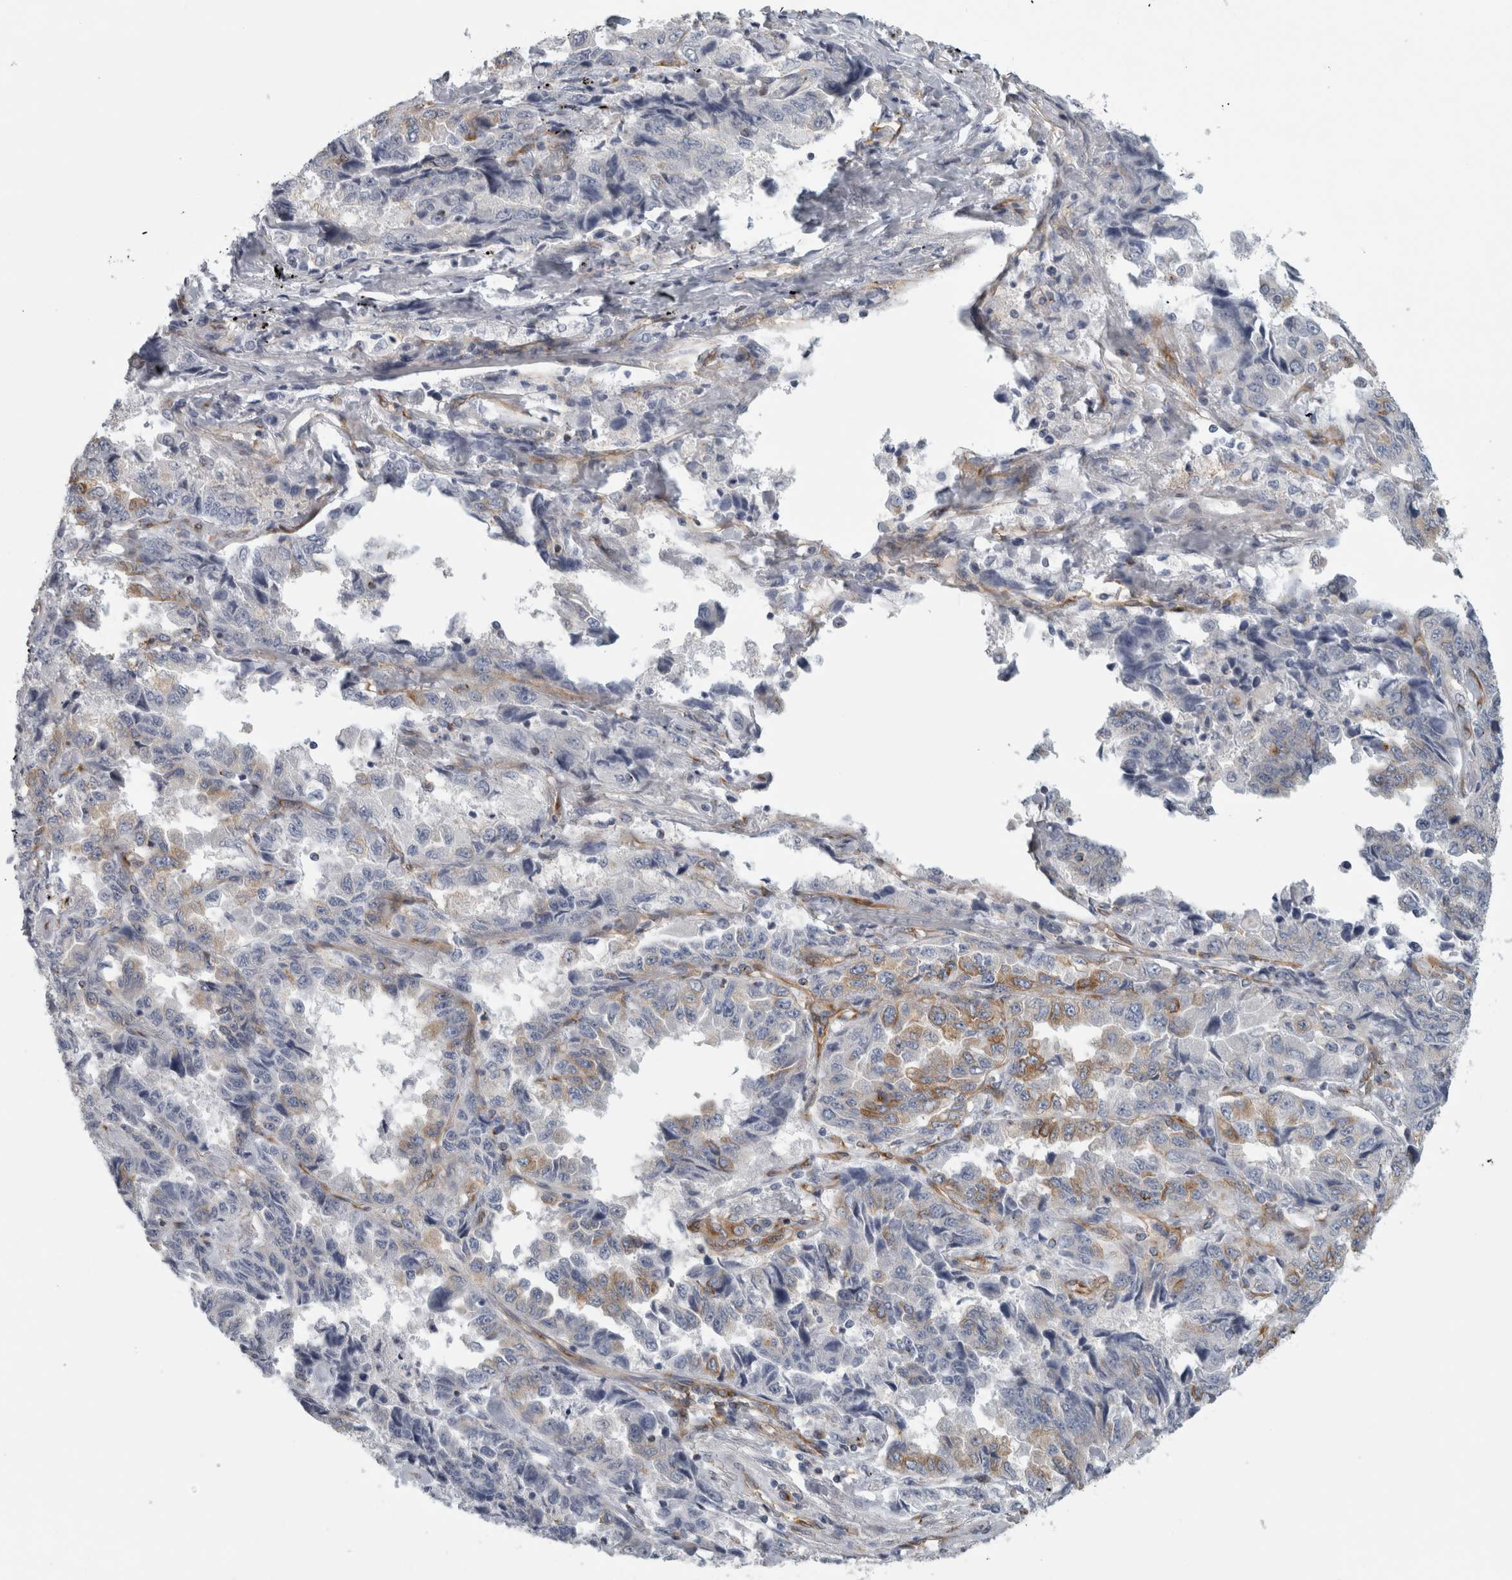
{"staining": {"intensity": "moderate", "quantity": "<25%", "location": "cytoplasmic/membranous"}, "tissue": "lung cancer", "cell_type": "Tumor cells", "image_type": "cancer", "snomed": [{"axis": "morphology", "description": "Adenocarcinoma, NOS"}, {"axis": "topography", "description": "Lung"}], "caption": "Lung cancer stained for a protein (brown) exhibits moderate cytoplasmic/membranous positive staining in about <25% of tumor cells.", "gene": "PEX6", "patient": {"sex": "female", "age": 51}}